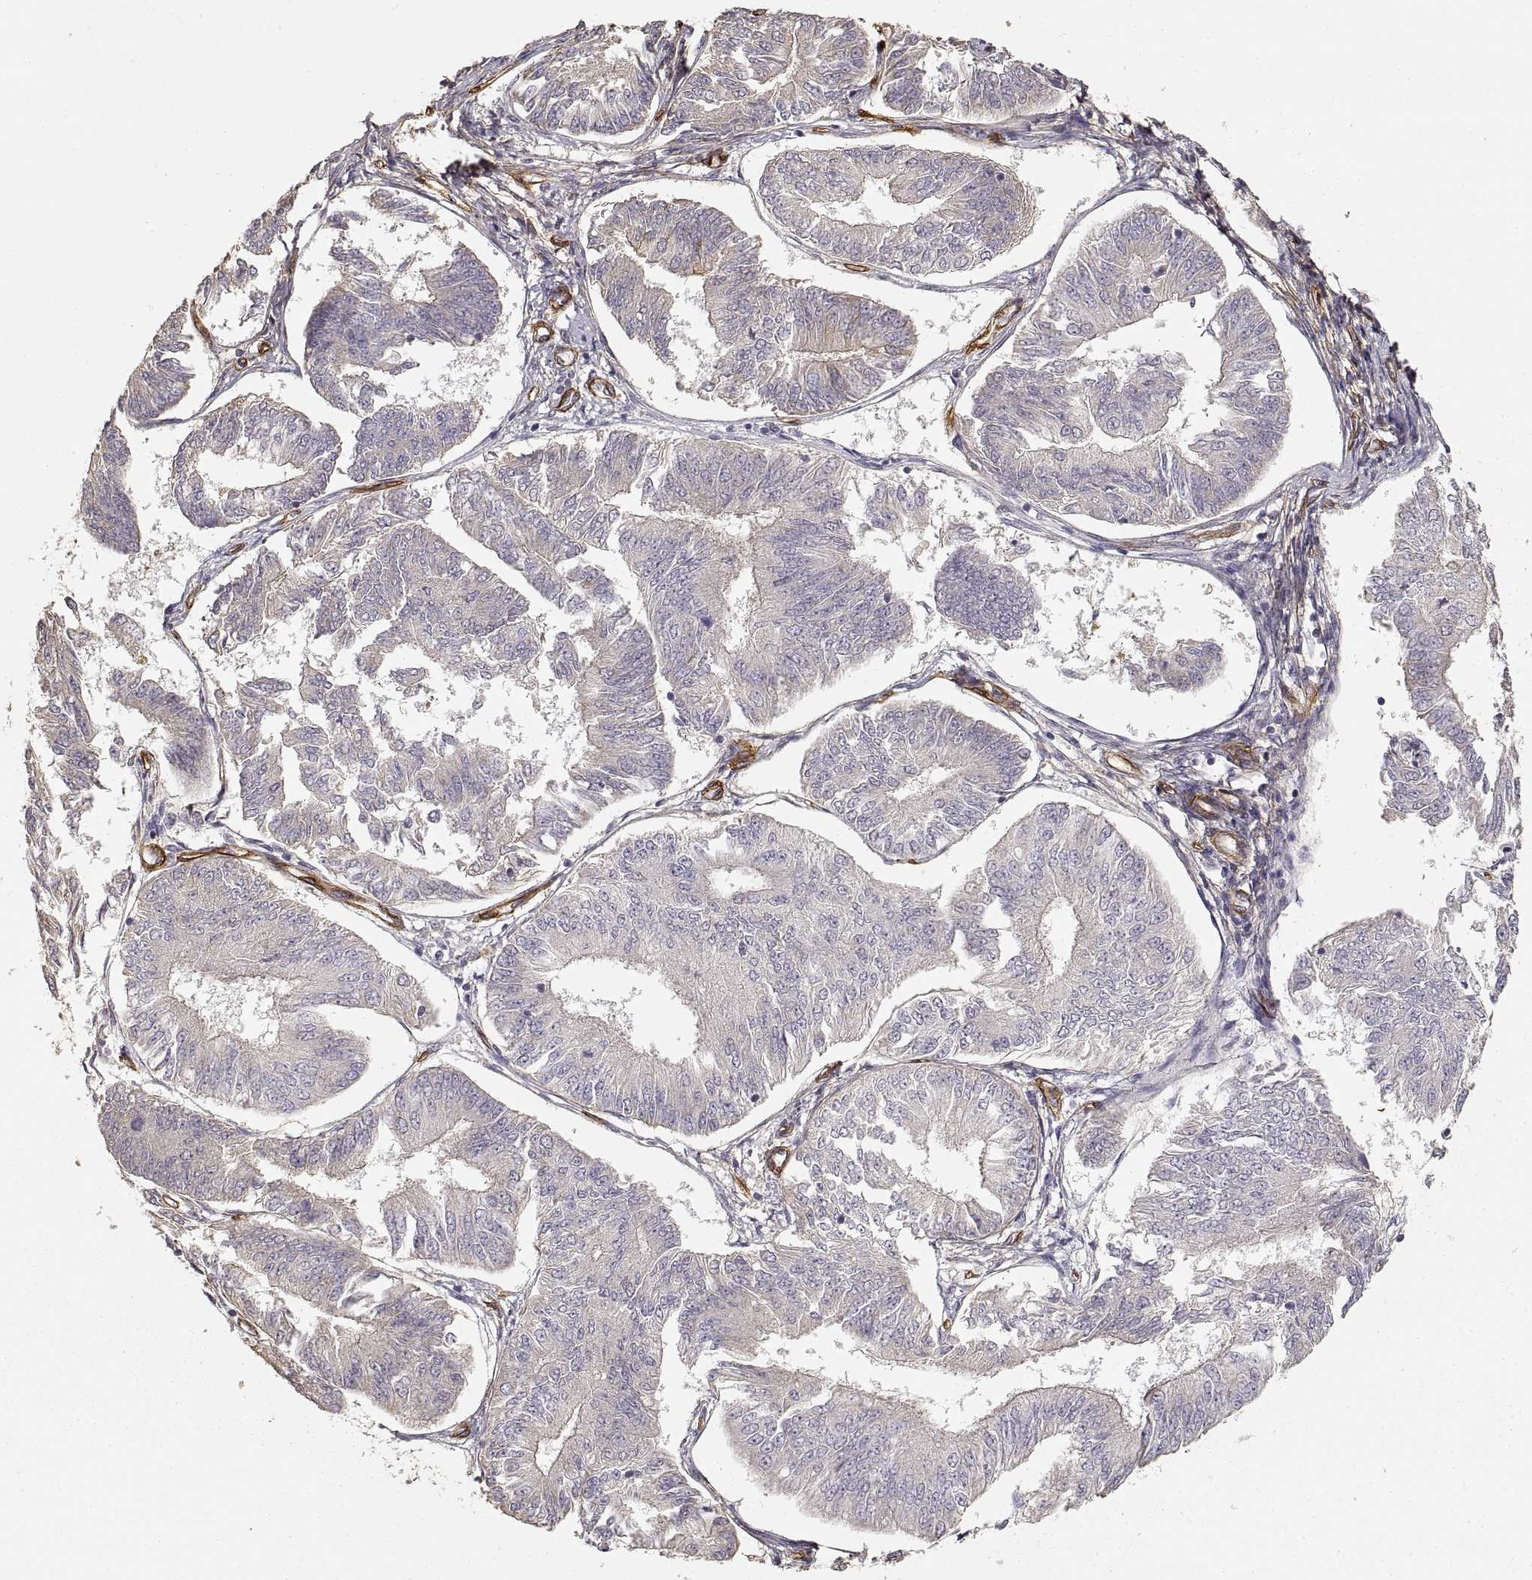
{"staining": {"intensity": "negative", "quantity": "none", "location": "none"}, "tissue": "endometrial cancer", "cell_type": "Tumor cells", "image_type": "cancer", "snomed": [{"axis": "morphology", "description": "Adenocarcinoma, NOS"}, {"axis": "topography", "description": "Endometrium"}], "caption": "High power microscopy photomicrograph of an IHC image of endometrial cancer, revealing no significant expression in tumor cells. (DAB IHC with hematoxylin counter stain).", "gene": "LAMA4", "patient": {"sex": "female", "age": 58}}